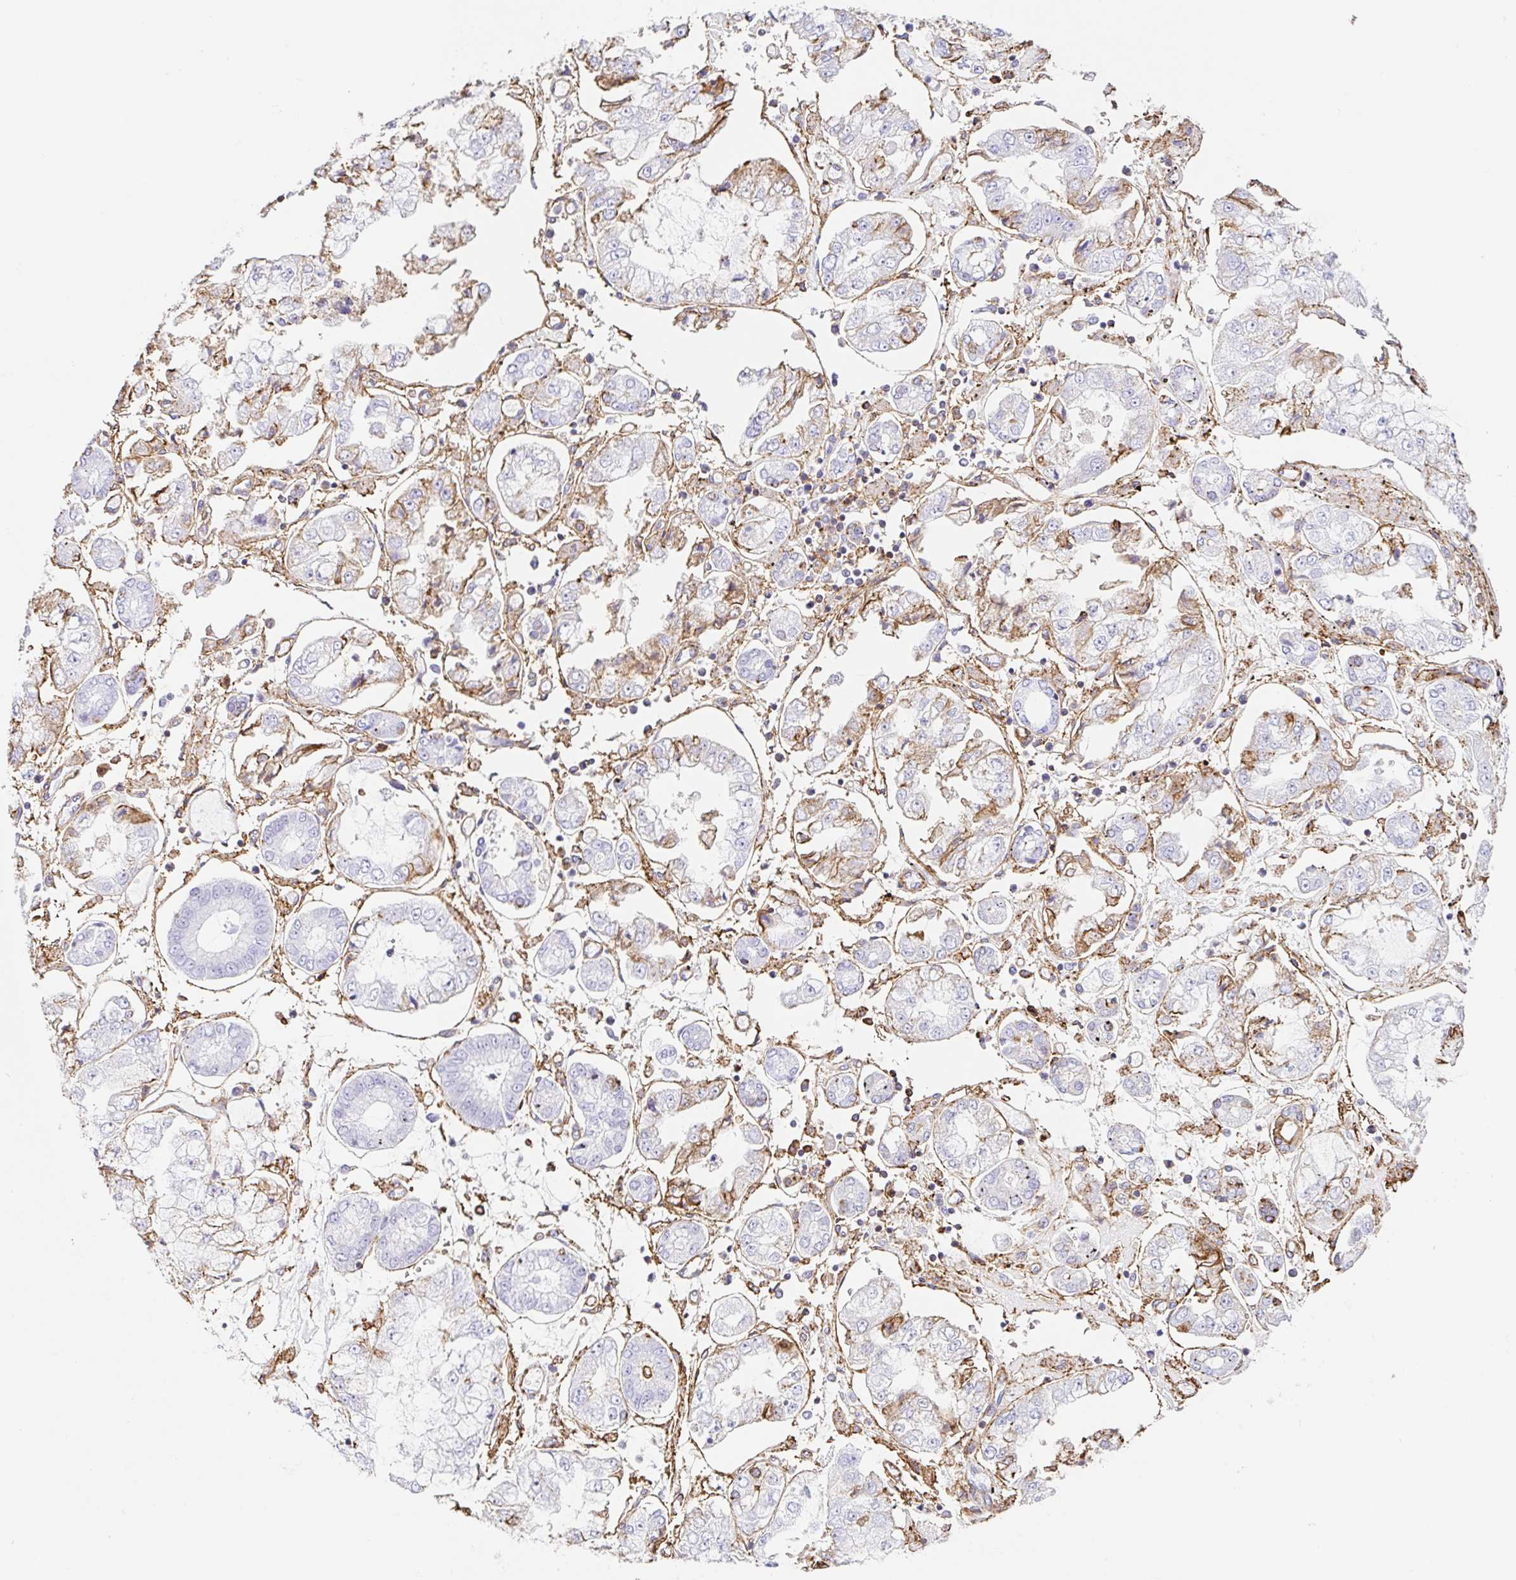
{"staining": {"intensity": "negative", "quantity": "none", "location": "none"}, "tissue": "stomach cancer", "cell_type": "Tumor cells", "image_type": "cancer", "snomed": [{"axis": "morphology", "description": "Adenocarcinoma, NOS"}, {"axis": "topography", "description": "Stomach"}], "caption": "IHC micrograph of neoplastic tissue: stomach cancer (adenocarcinoma) stained with DAB demonstrates no significant protein expression in tumor cells.", "gene": "MTTP", "patient": {"sex": "male", "age": 76}}